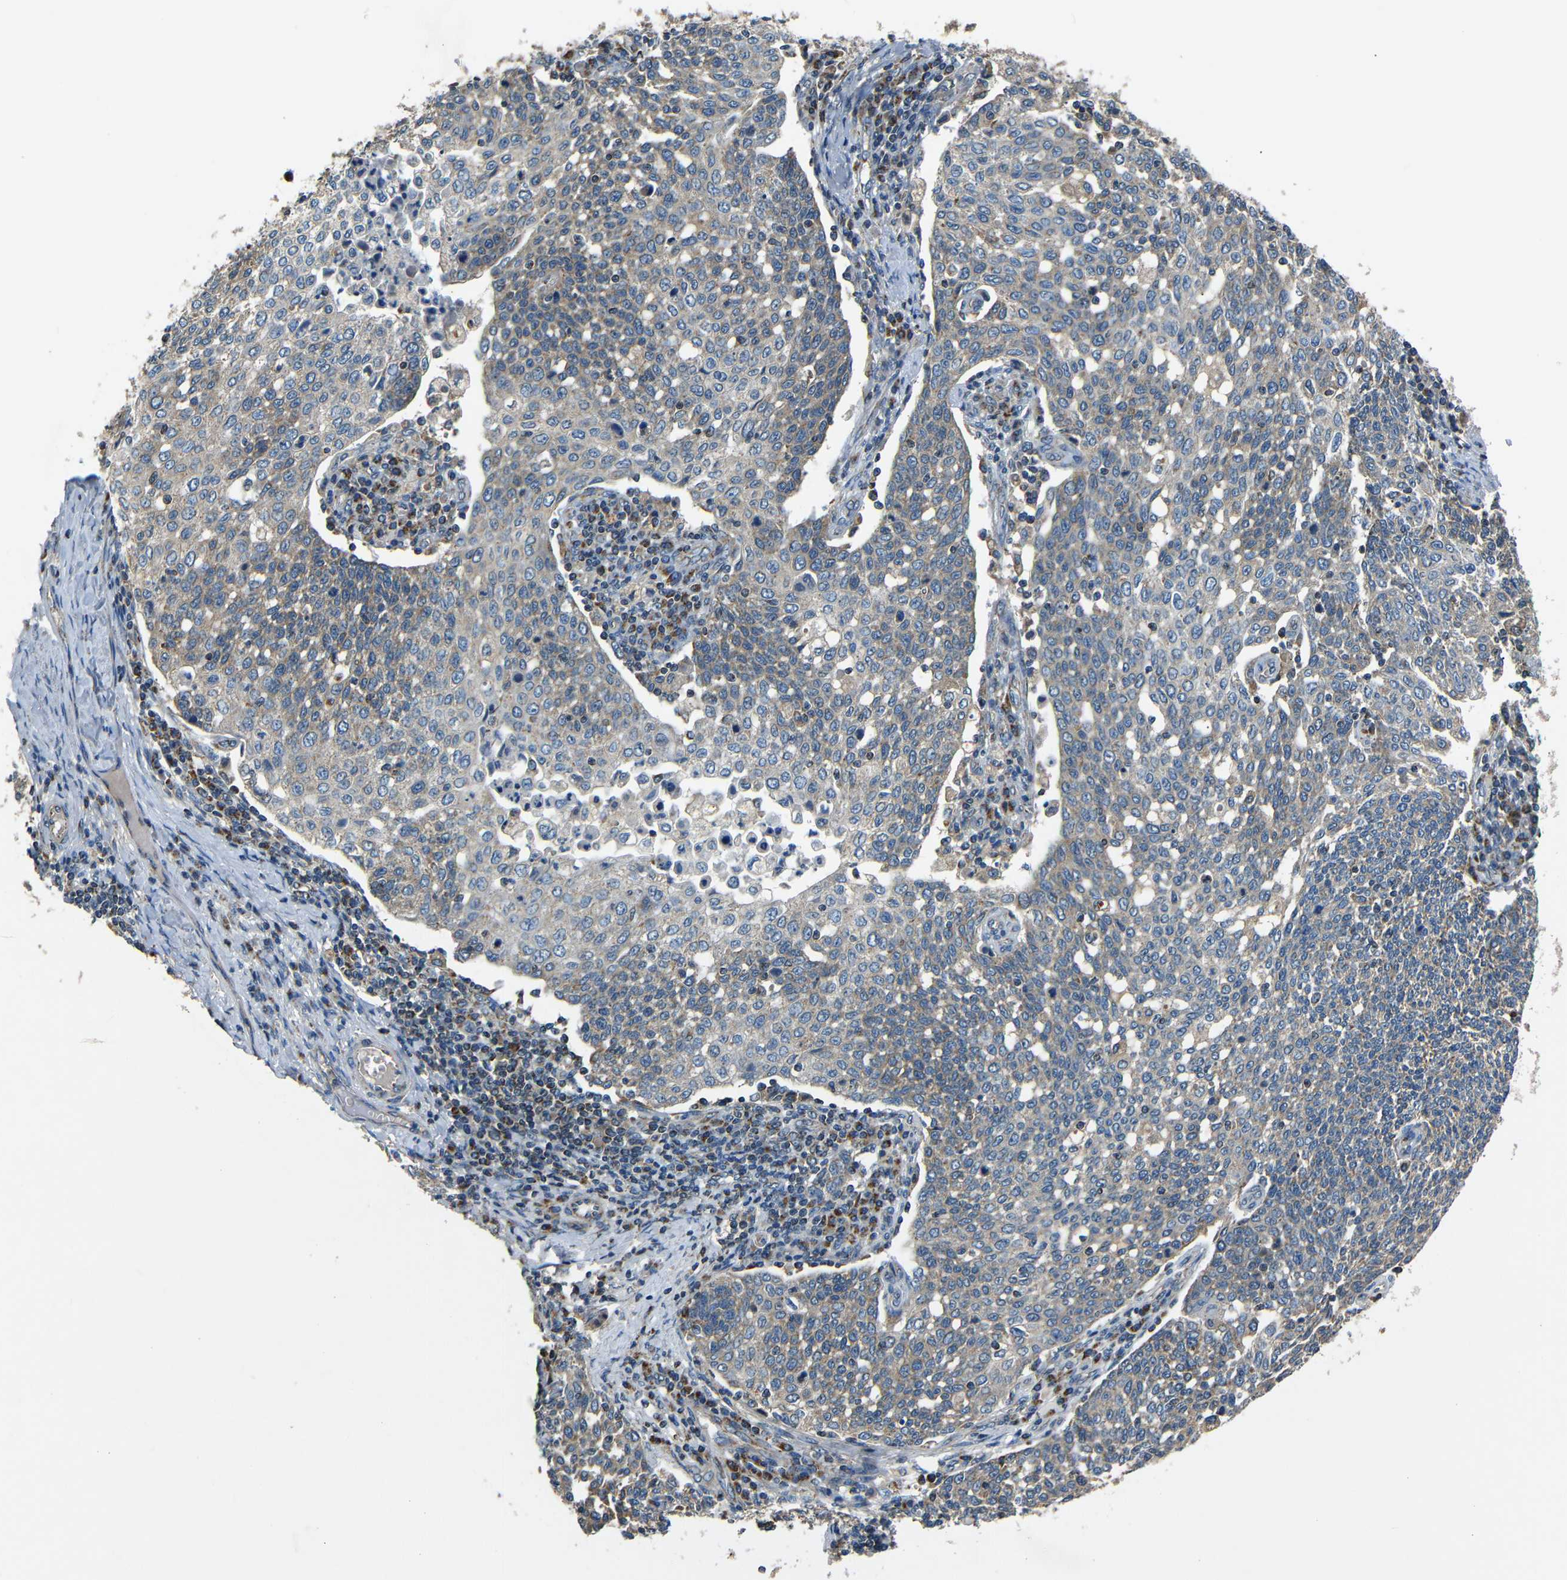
{"staining": {"intensity": "weak", "quantity": ">75%", "location": "cytoplasmic/membranous"}, "tissue": "cervical cancer", "cell_type": "Tumor cells", "image_type": "cancer", "snomed": [{"axis": "morphology", "description": "Squamous cell carcinoma, NOS"}, {"axis": "topography", "description": "Cervix"}], "caption": "This image reveals squamous cell carcinoma (cervical) stained with immunohistochemistry to label a protein in brown. The cytoplasmic/membranous of tumor cells show weak positivity for the protein. Nuclei are counter-stained blue.", "gene": "NETO2", "patient": {"sex": "female", "age": 34}}